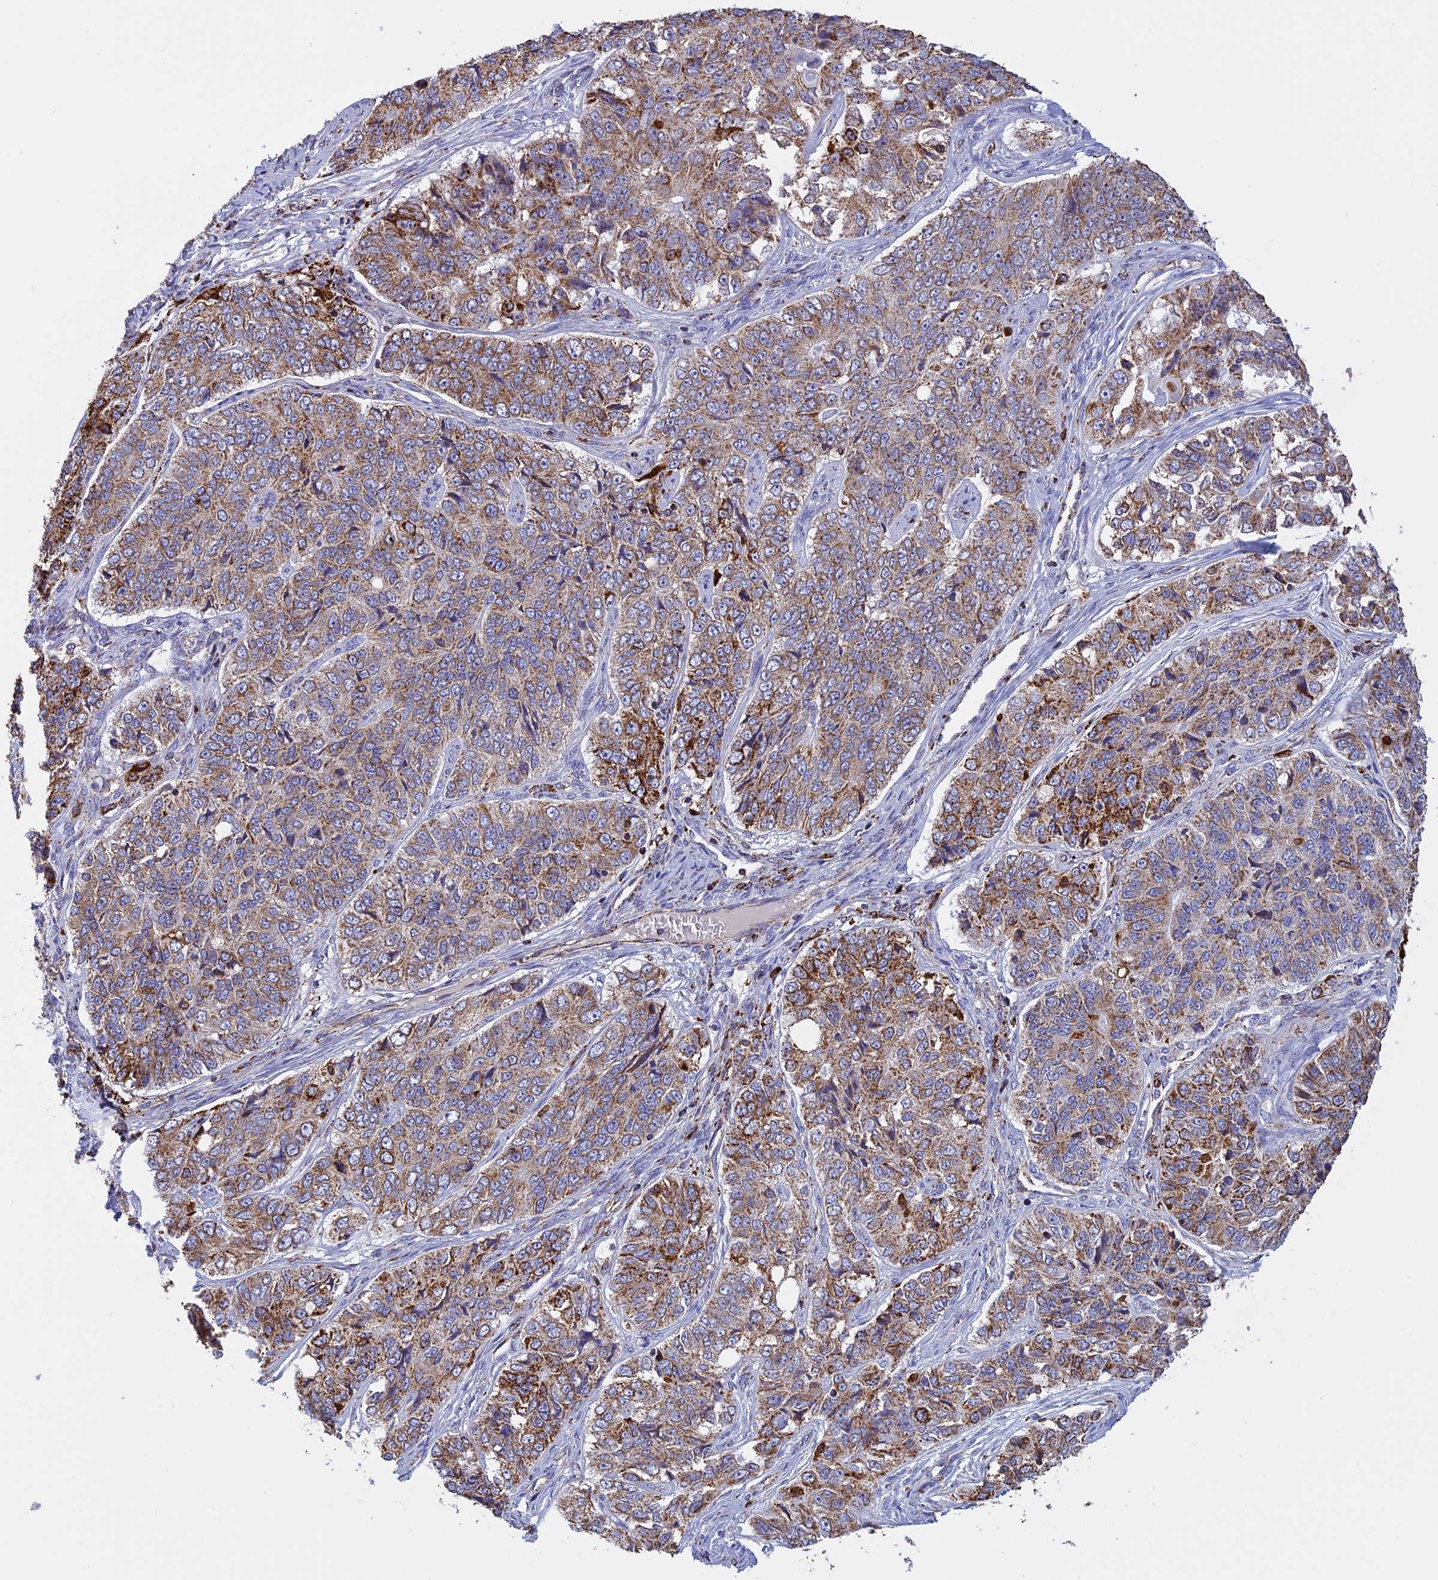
{"staining": {"intensity": "moderate", "quantity": ">75%", "location": "cytoplasmic/membranous"}, "tissue": "ovarian cancer", "cell_type": "Tumor cells", "image_type": "cancer", "snomed": [{"axis": "morphology", "description": "Carcinoma, endometroid"}, {"axis": "topography", "description": "Ovary"}], "caption": "Tumor cells demonstrate moderate cytoplasmic/membranous positivity in about >75% of cells in ovarian cancer.", "gene": "KCNG1", "patient": {"sex": "female", "age": 51}}